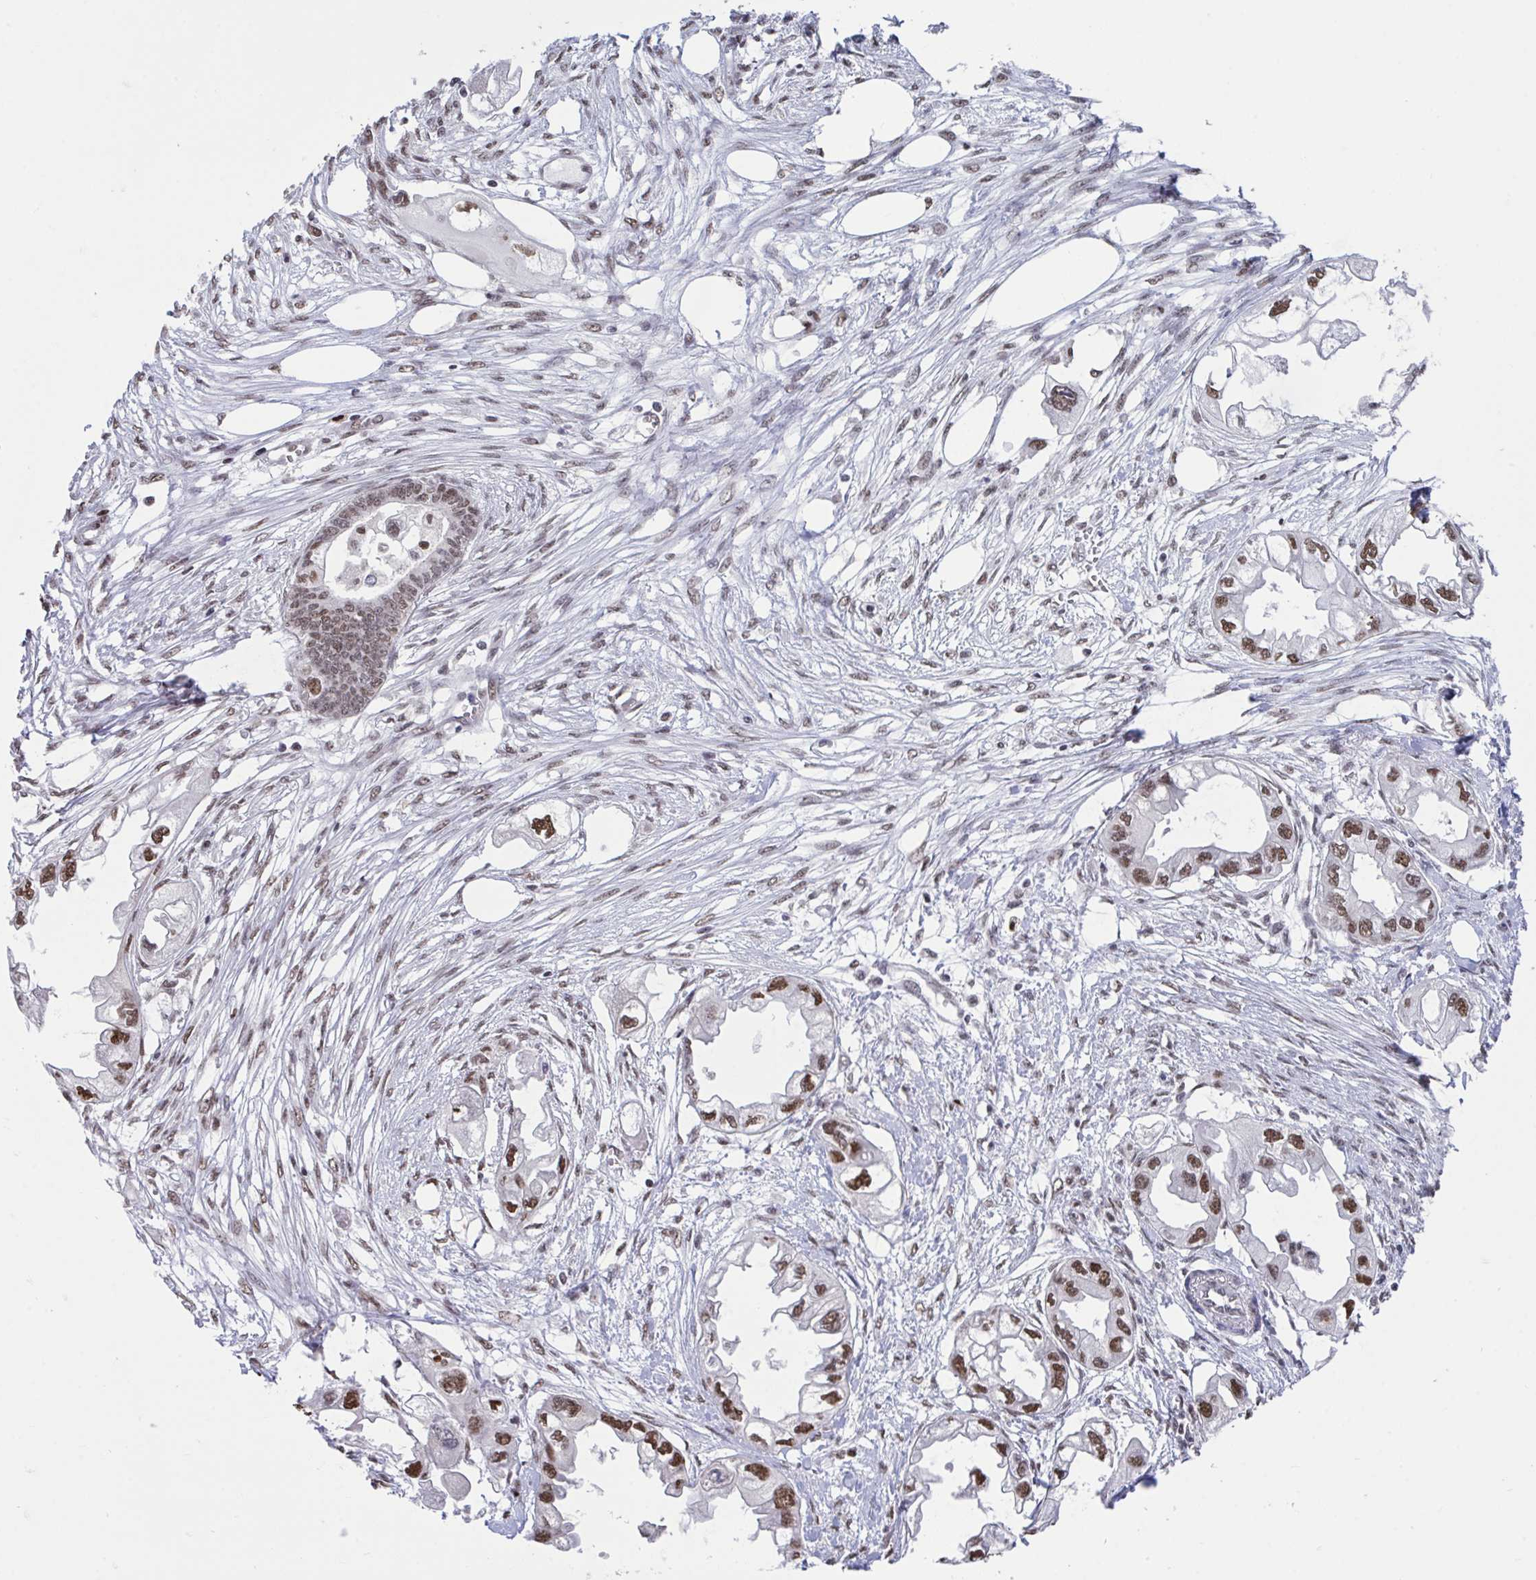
{"staining": {"intensity": "moderate", "quantity": ">75%", "location": "nuclear"}, "tissue": "endometrial cancer", "cell_type": "Tumor cells", "image_type": "cancer", "snomed": [{"axis": "morphology", "description": "Adenocarcinoma, NOS"}, {"axis": "morphology", "description": "Adenocarcinoma, metastatic, NOS"}, {"axis": "topography", "description": "Adipose tissue"}, {"axis": "topography", "description": "Endometrium"}], "caption": "Protein analysis of endometrial cancer tissue displays moderate nuclear positivity in about >75% of tumor cells.", "gene": "HNRNPDL", "patient": {"sex": "female", "age": 67}}